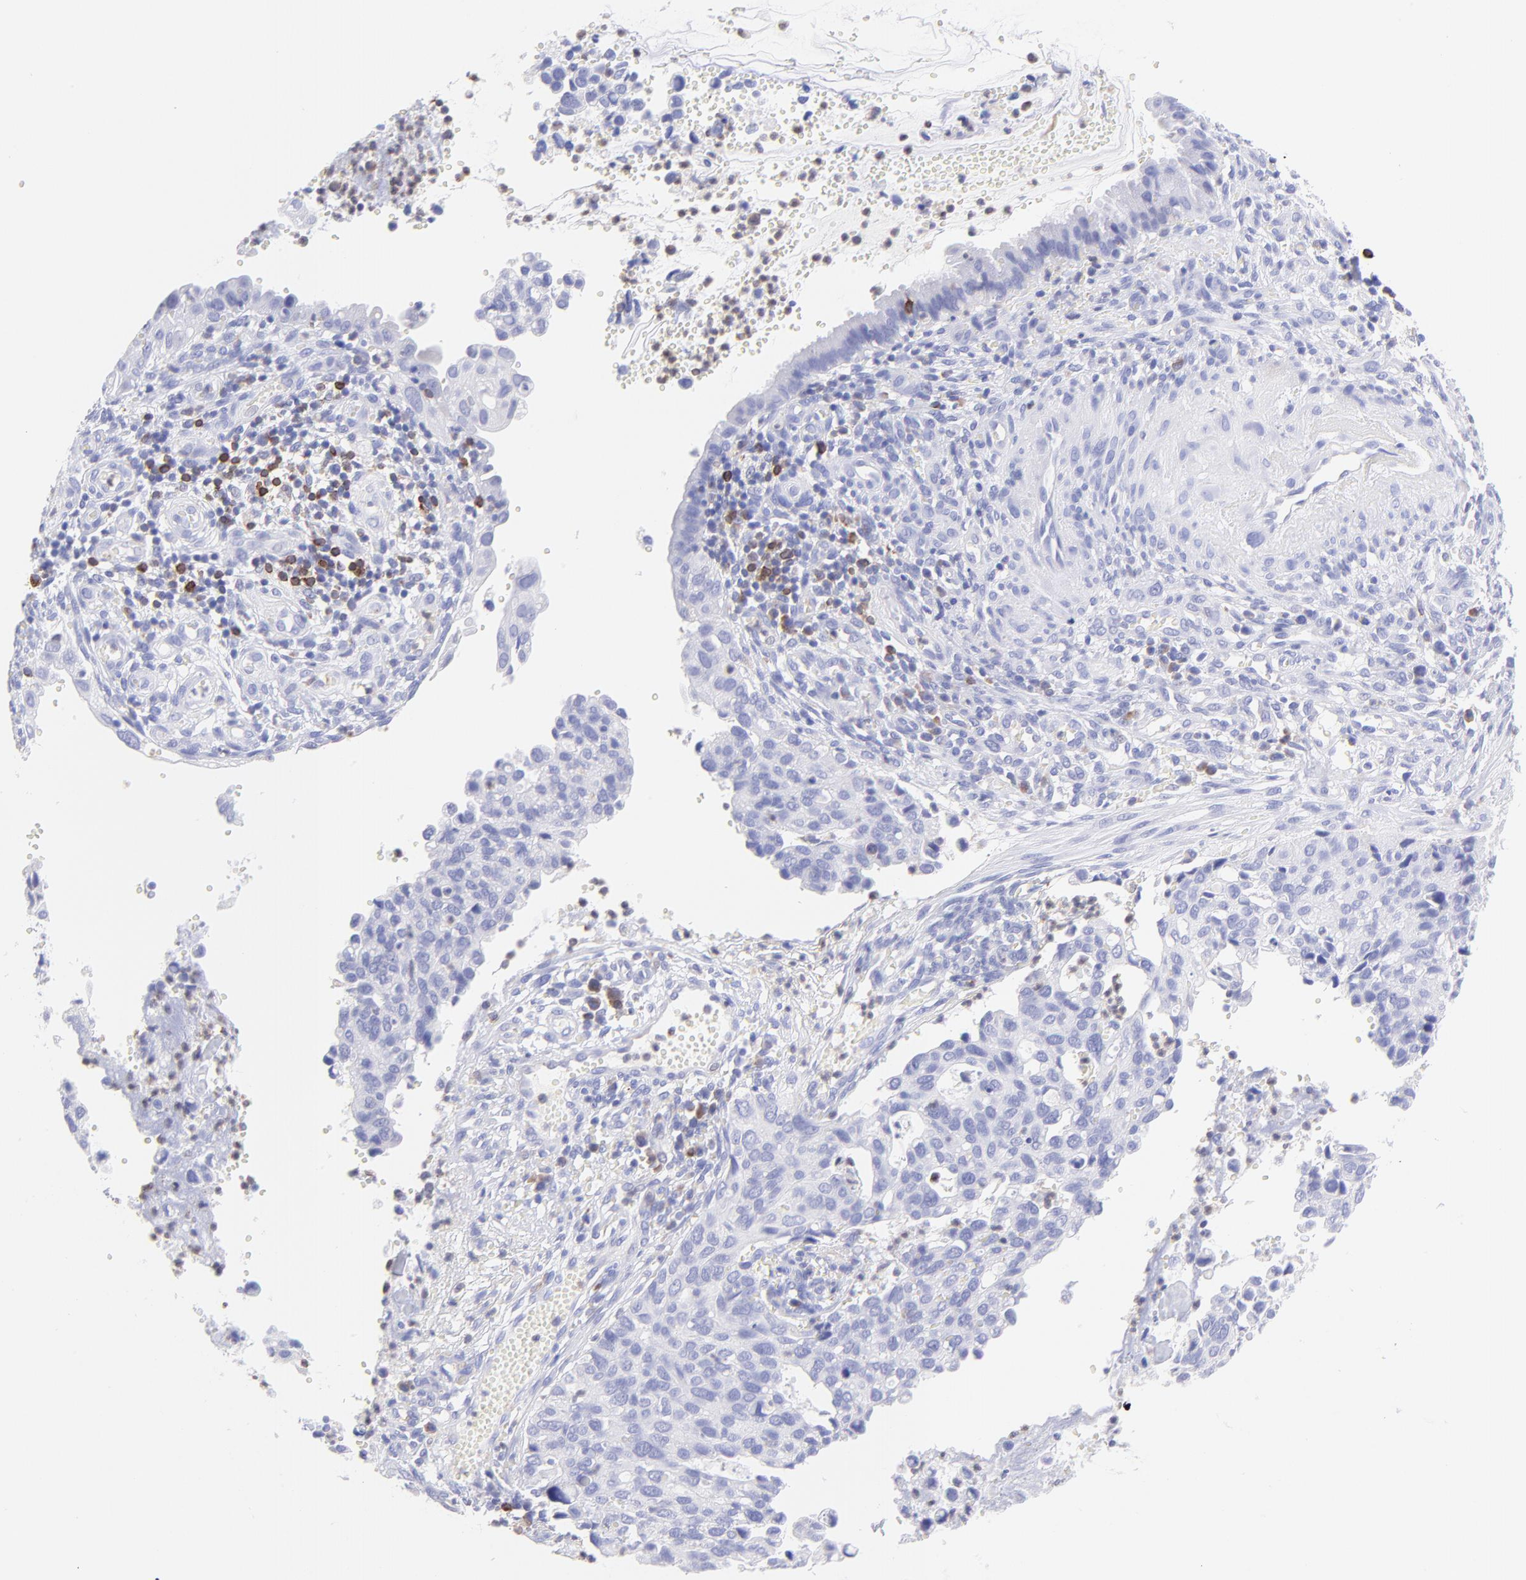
{"staining": {"intensity": "negative", "quantity": "none", "location": "none"}, "tissue": "cervical cancer", "cell_type": "Tumor cells", "image_type": "cancer", "snomed": [{"axis": "morphology", "description": "Normal tissue, NOS"}, {"axis": "morphology", "description": "Squamous cell carcinoma, NOS"}, {"axis": "topography", "description": "Cervix"}], "caption": "High power microscopy micrograph of an immunohistochemistry (IHC) photomicrograph of cervical cancer, revealing no significant expression in tumor cells.", "gene": "IRAG2", "patient": {"sex": "female", "age": 45}}